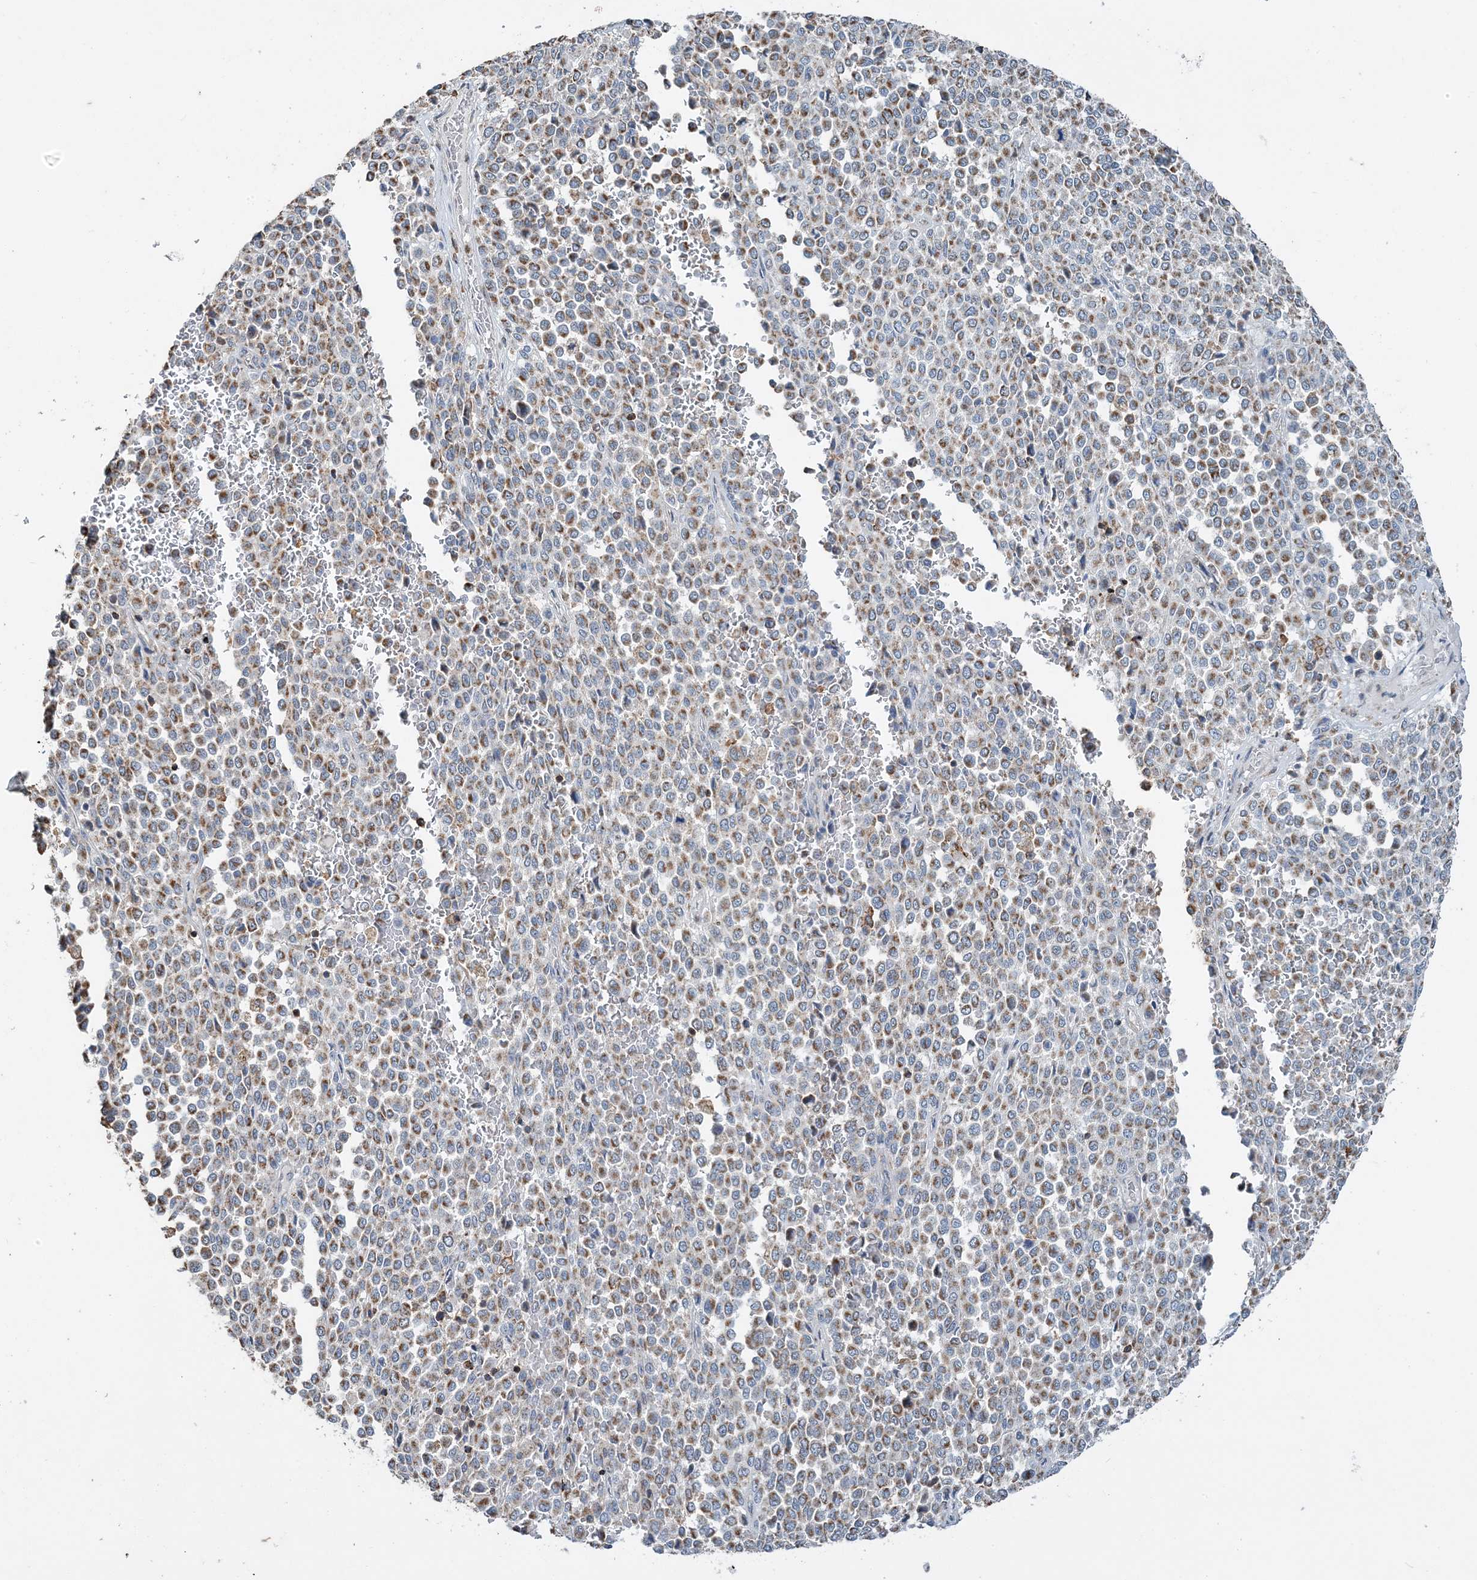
{"staining": {"intensity": "moderate", "quantity": "25%-75%", "location": "cytoplasmic/membranous"}, "tissue": "melanoma", "cell_type": "Tumor cells", "image_type": "cancer", "snomed": [{"axis": "morphology", "description": "Malignant melanoma, Metastatic site"}, {"axis": "topography", "description": "Pancreas"}], "caption": "Protein positivity by immunohistochemistry reveals moderate cytoplasmic/membranous positivity in approximately 25%-75% of tumor cells in melanoma. Using DAB (3,3'-diaminobenzidine) (brown) and hematoxylin (blue) stains, captured at high magnification using brightfield microscopy.", "gene": "TMLHE", "patient": {"sex": "female", "age": 30}}